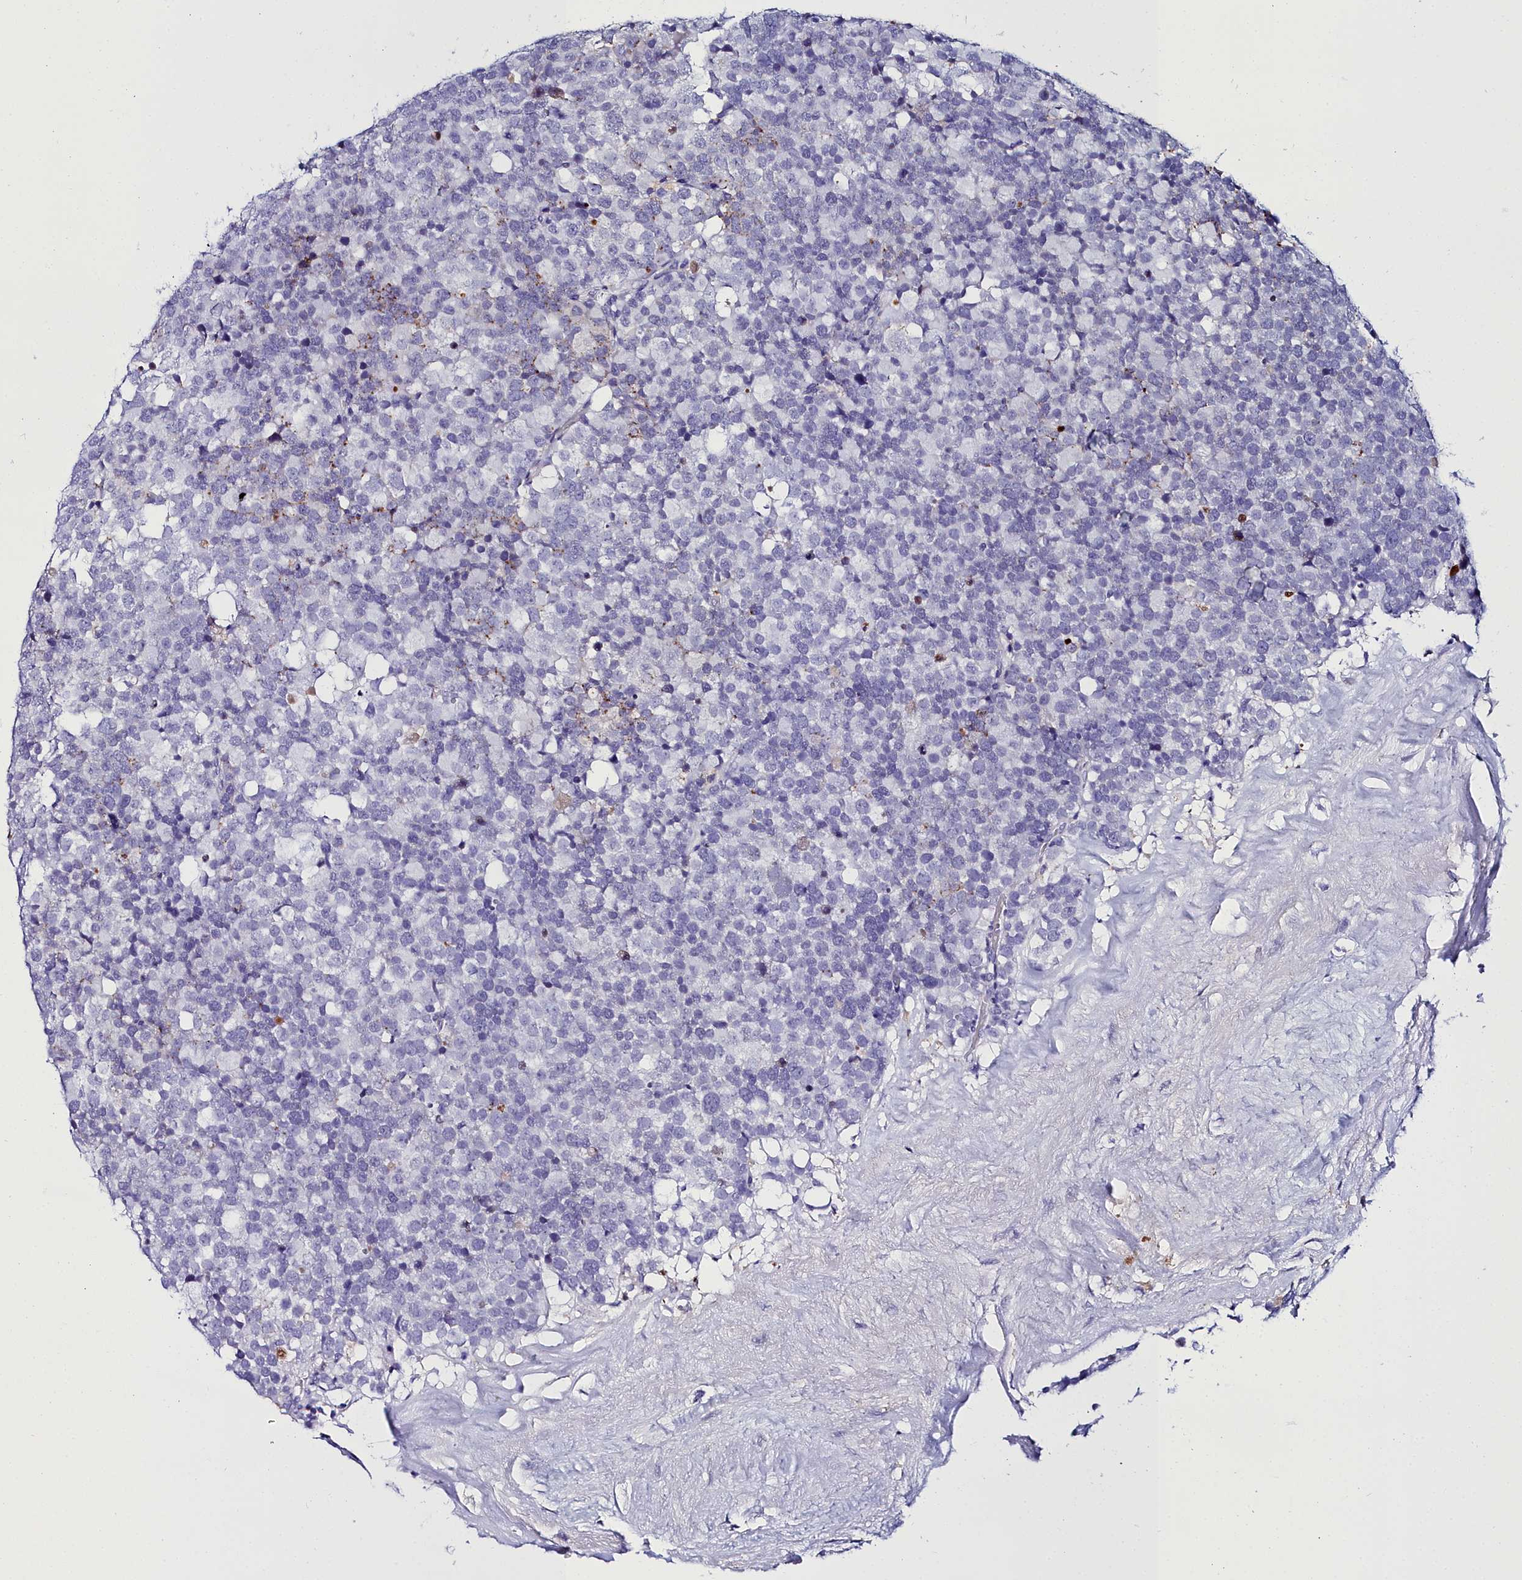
{"staining": {"intensity": "moderate", "quantity": "<25%", "location": "cytoplasmic/membranous"}, "tissue": "testis cancer", "cell_type": "Tumor cells", "image_type": "cancer", "snomed": [{"axis": "morphology", "description": "Seminoma, NOS"}, {"axis": "topography", "description": "Testis"}], "caption": "Tumor cells demonstrate low levels of moderate cytoplasmic/membranous positivity in approximately <25% of cells in testis cancer.", "gene": "ELAPOR2", "patient": {"sex": "male", "age": 71}}